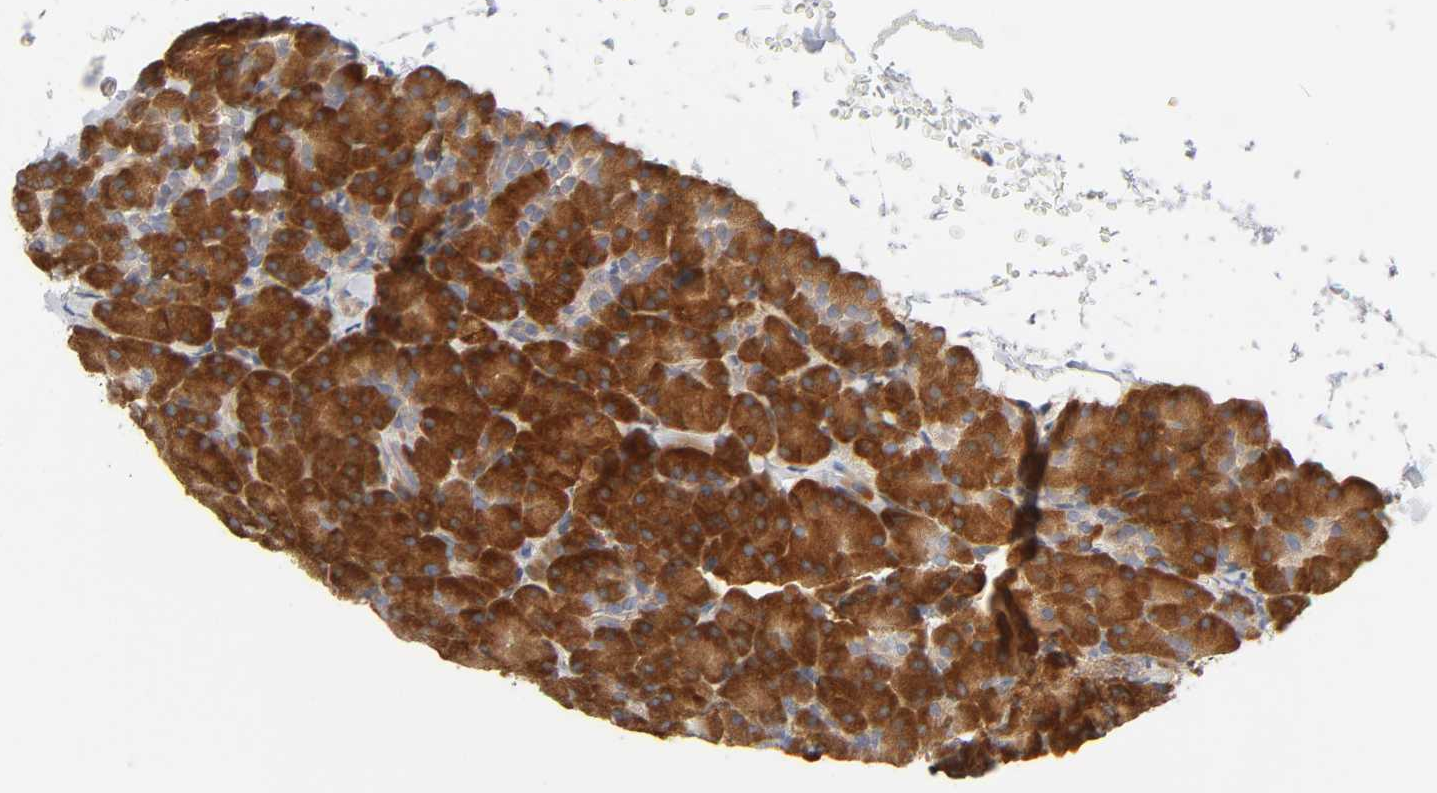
{"staining": {"intensity": "strong", "quantity": ">75%", "location": "cytoplasmic/membranous"}, "tissue": "pancreas", "cell_type": "Exocrine glandular cells", "image_type": "normal", "snomed": [{"axis": "morphology", "description": "Normal tissue, NOS"}, {"axis": "topography", "description": "Pancreas"}], "caption": "Exocrine glandular cells exhibit high levels of strong cytoplasmic/membranous positivity in approximately >75% of cells in unremarkable human pancreas. The staining was performed using DAB (3,3'-diaminobenzidine), with brown indicating positive protein expression. Nuclei are stained blue with hematoxylin.", "gene": "IQCJ", "patient": {"sex": "female", "age": 43}}